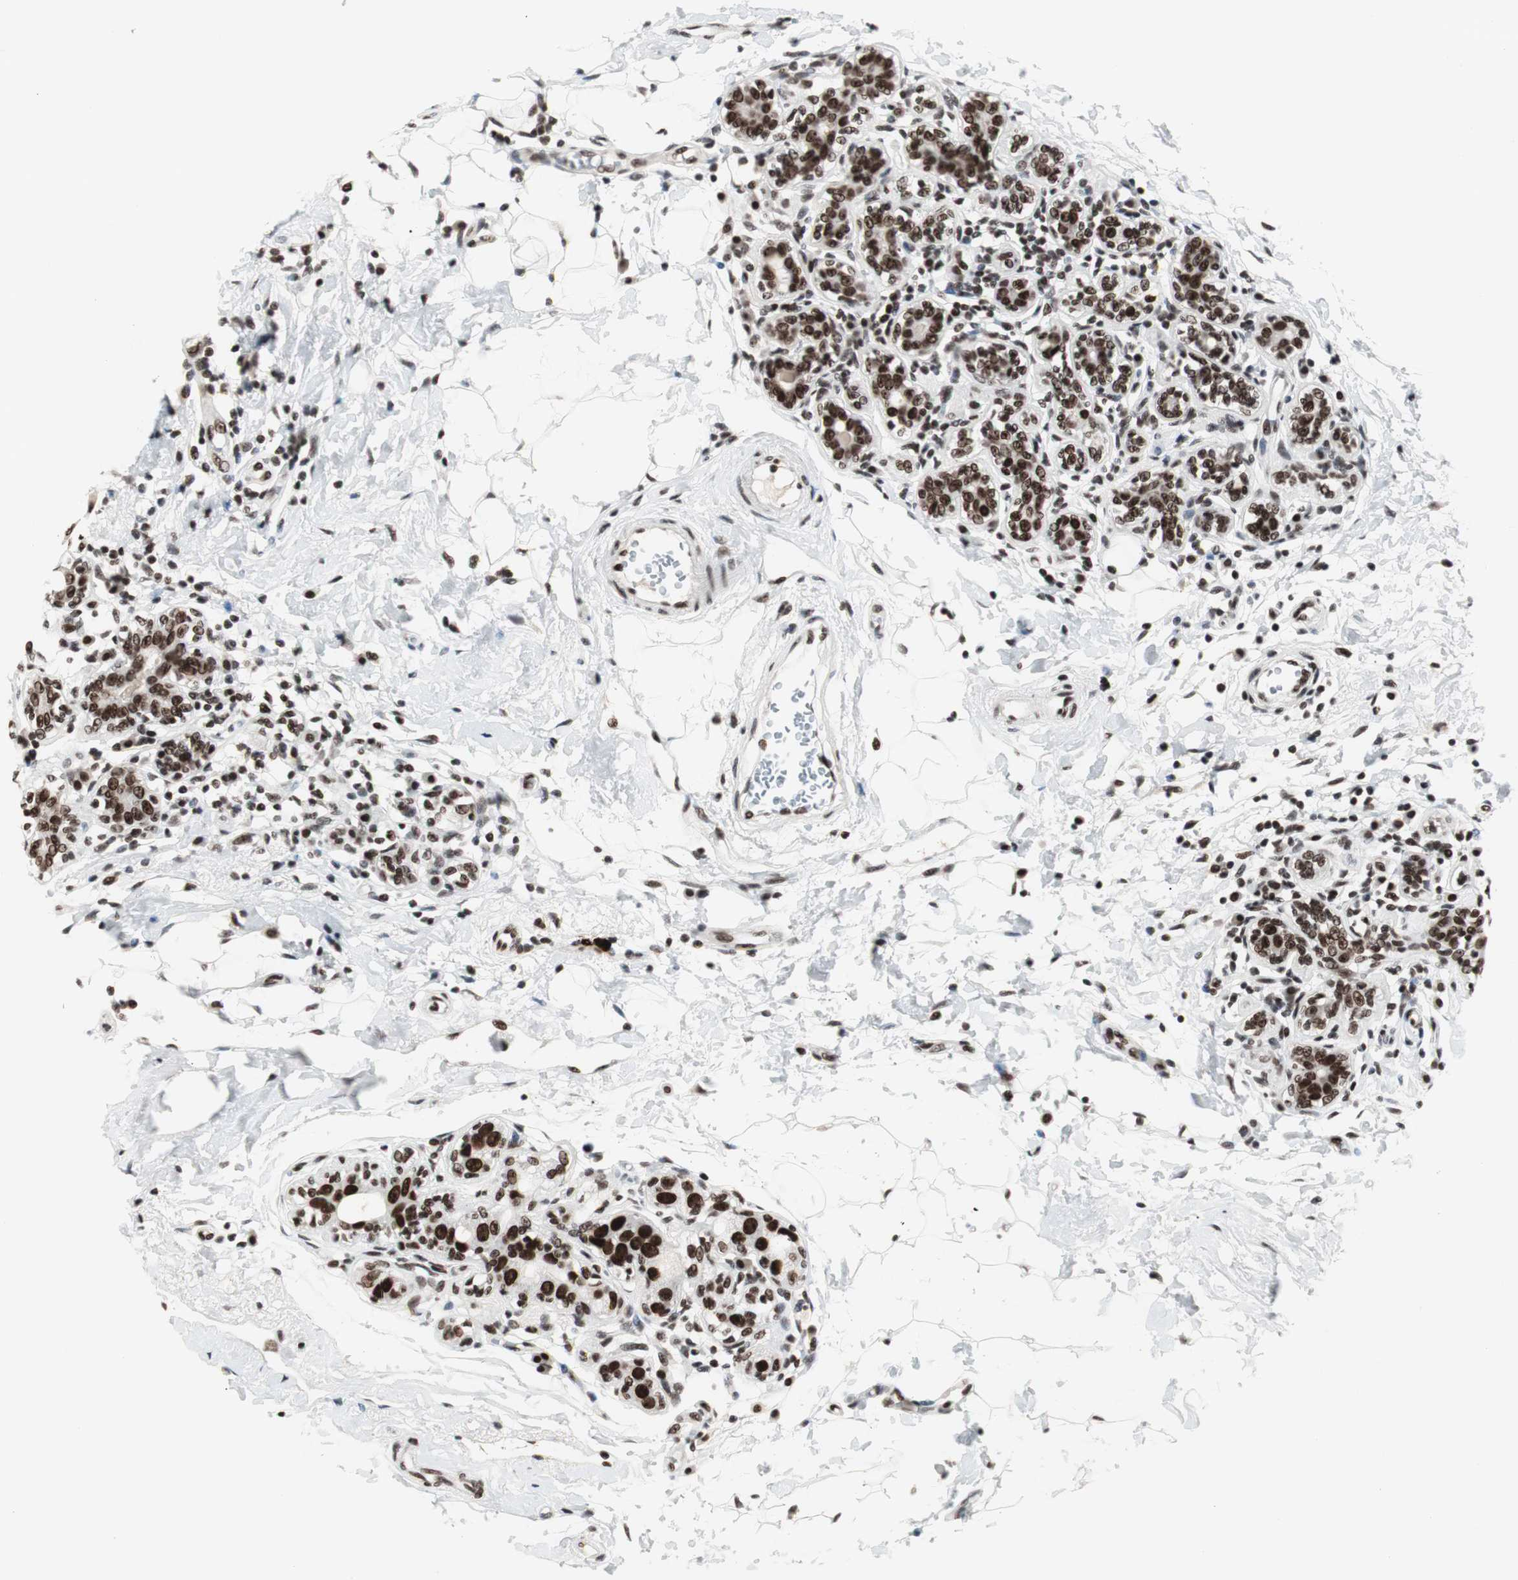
{"staining": {"intensity": "strong", "quantity": ">75%", "location": "nuclear"}, "tissue": "breast cancer", "cell_type": "Tumor cells", "image_type": "cancer", "snomed": [{"axis": "morphology", "description": "Normal tissue, NOS"}, {"axis": "morphology", "description": "Lobular carcinoma"}, {"axis": "topography", "description": "Breast"}], "caption": "Immunohistochemical staining of lobular carcinoma (breast) demonstrates high levels of strong nuclear protein positivity in approximately >75% of tumor cells.", "gene": "XRCC1", "patient": {"sex": "female", "age": 47}}